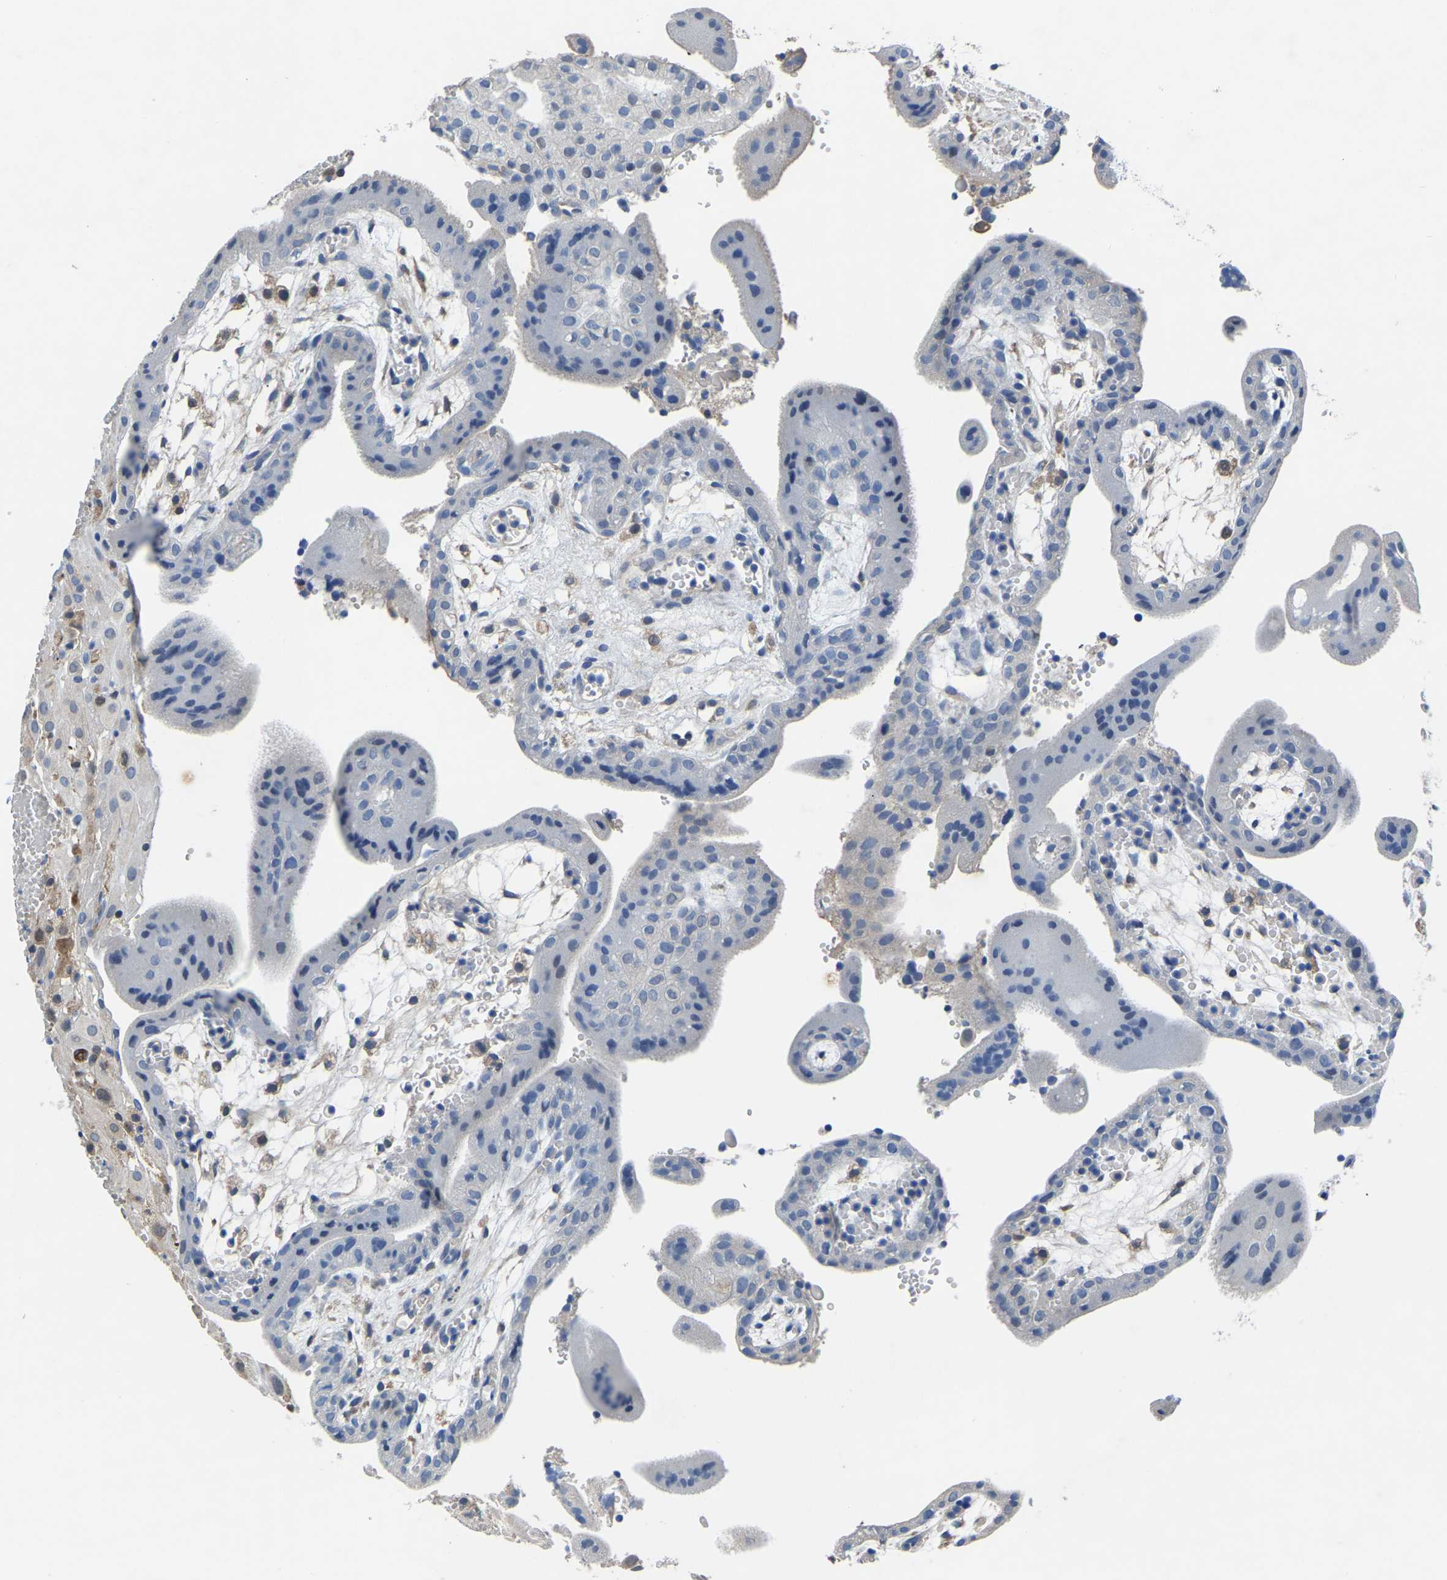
{"staining": {"intensity": "weak", "quantity": "<25%", "location": "cytoplasmic/membranous"}, "tissue": "placenta", "cell_type": "Decidual cells", "image_type": "normal", "snomed": [{"axis": "morphology", "description": "Normal tissue, NOS"}, {"axis": "topography", "description": "Placenta"}], "caption": "Protein analysis of unremarkable placenta shows no significant positivity in decidual cells.", "gene": "ATG2B", "patient": {"sex": "female", "age": 18}}